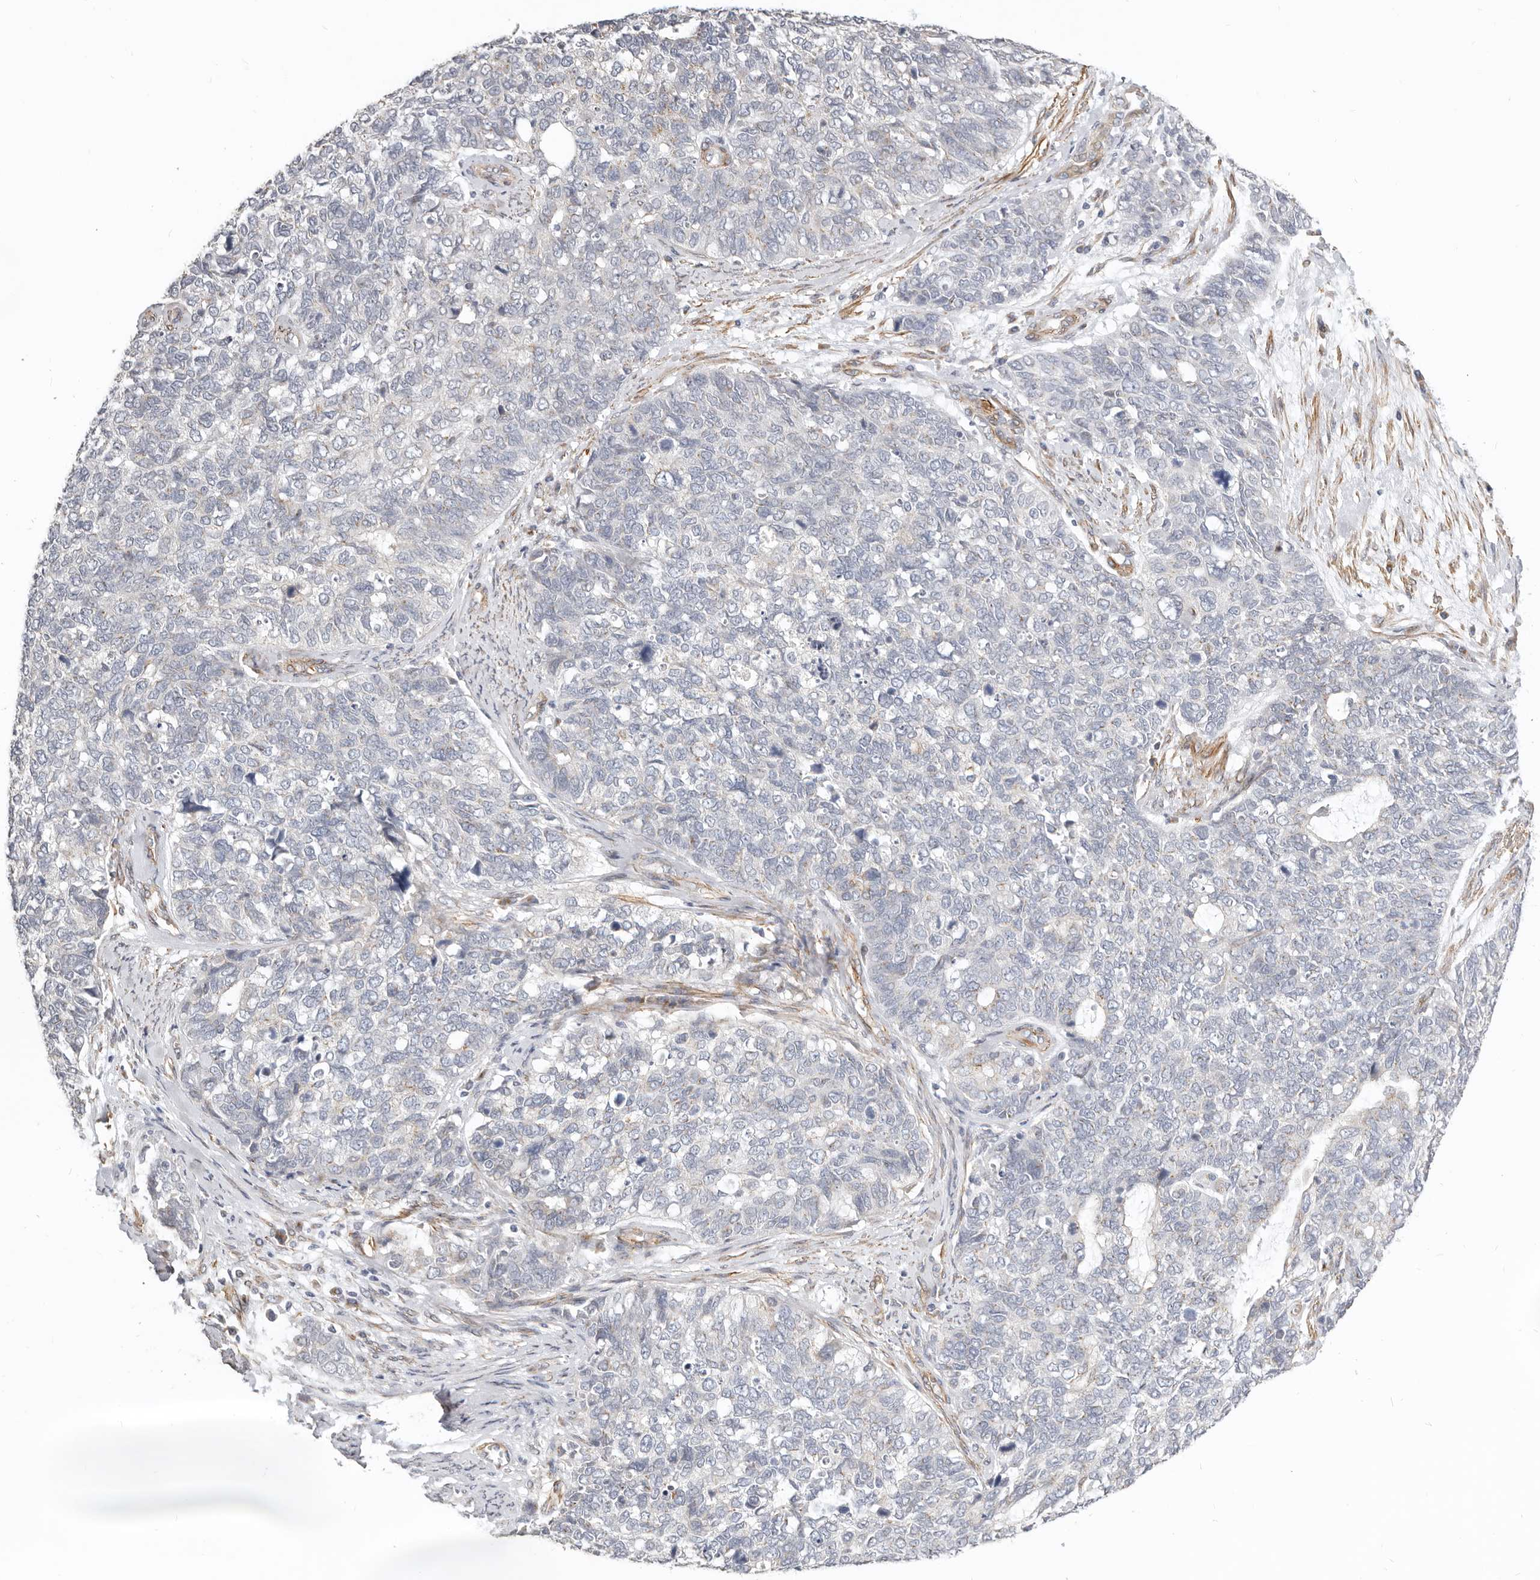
{"staining": {"intensity": "weak", "quantity": "<25%", "location": "cytoplasmic/membranous"}, "tissue": "cervical cancer", "cell_type": "Tumor cells", "image_type": "cancer", "snomed": [{"axis": "morphology", "description": "Squamous cell carcinoma, NOS"}, {"axis": "topography", "description": "Cervix"}], "caption": "Protein analysis of cervical squamous cell carcinoma displays no significant positivity in tumor cells.", "gene": "RABAC1", "patient": {"sex": "female", "age": 63}}